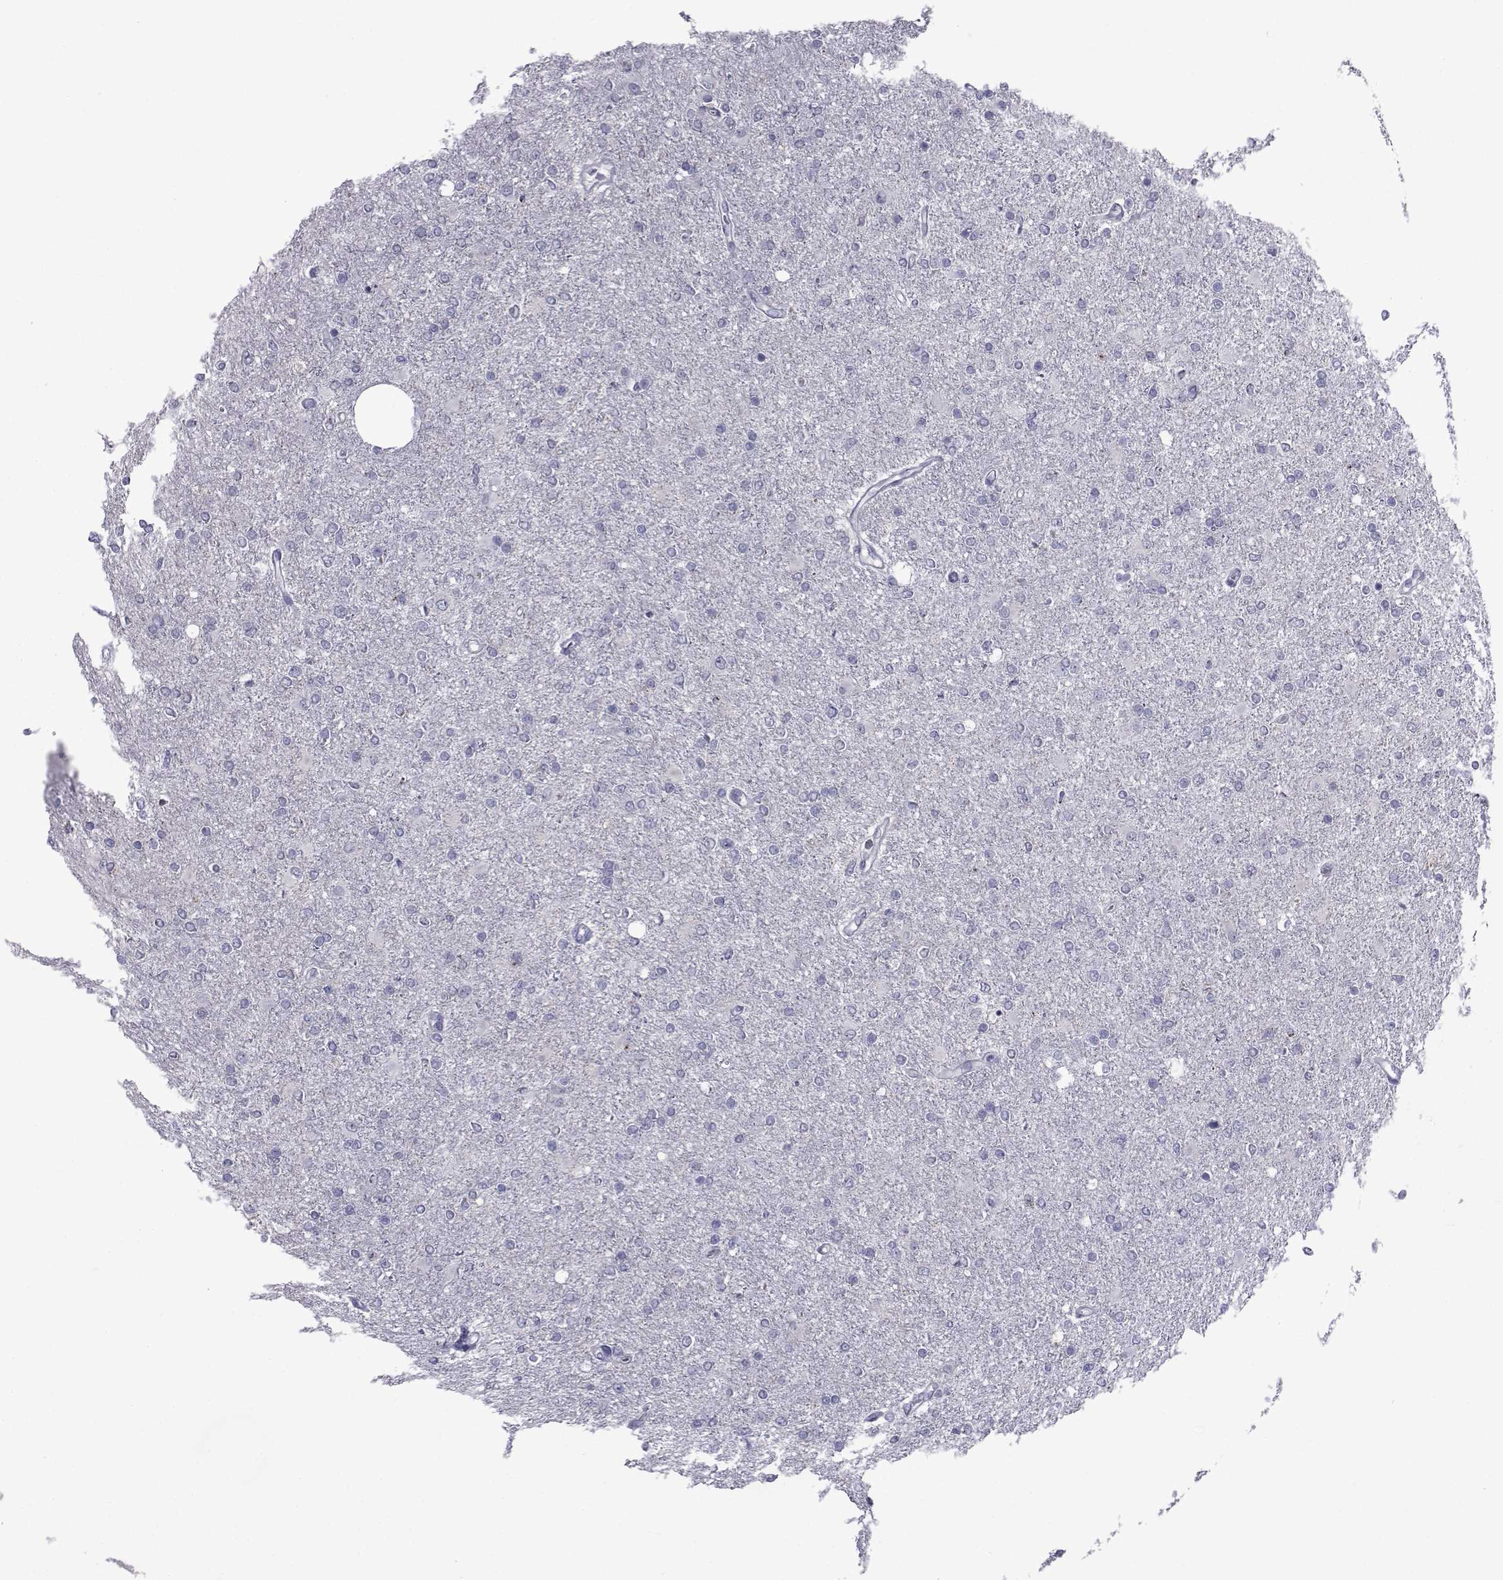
{"staining": {"intensity": "negative", "quantity": "none", "location": "none"}, "tissue": "glioma", "cell_type": "Tumor cells", "image_type": "cancer", "snomed": [{"axis": "morphology", "description": "Glioma, malignant, High grade"}, {"axis": "topography", "description": "Cerebral cortex"}], "caption": "A high-resolution photomicrograph shows IHC staining of high-grade glioma (malignant), which displays no significant staining in tumor cells.", "gene": "PDE6H", "patient": {"sex": "male", "age": 70}}